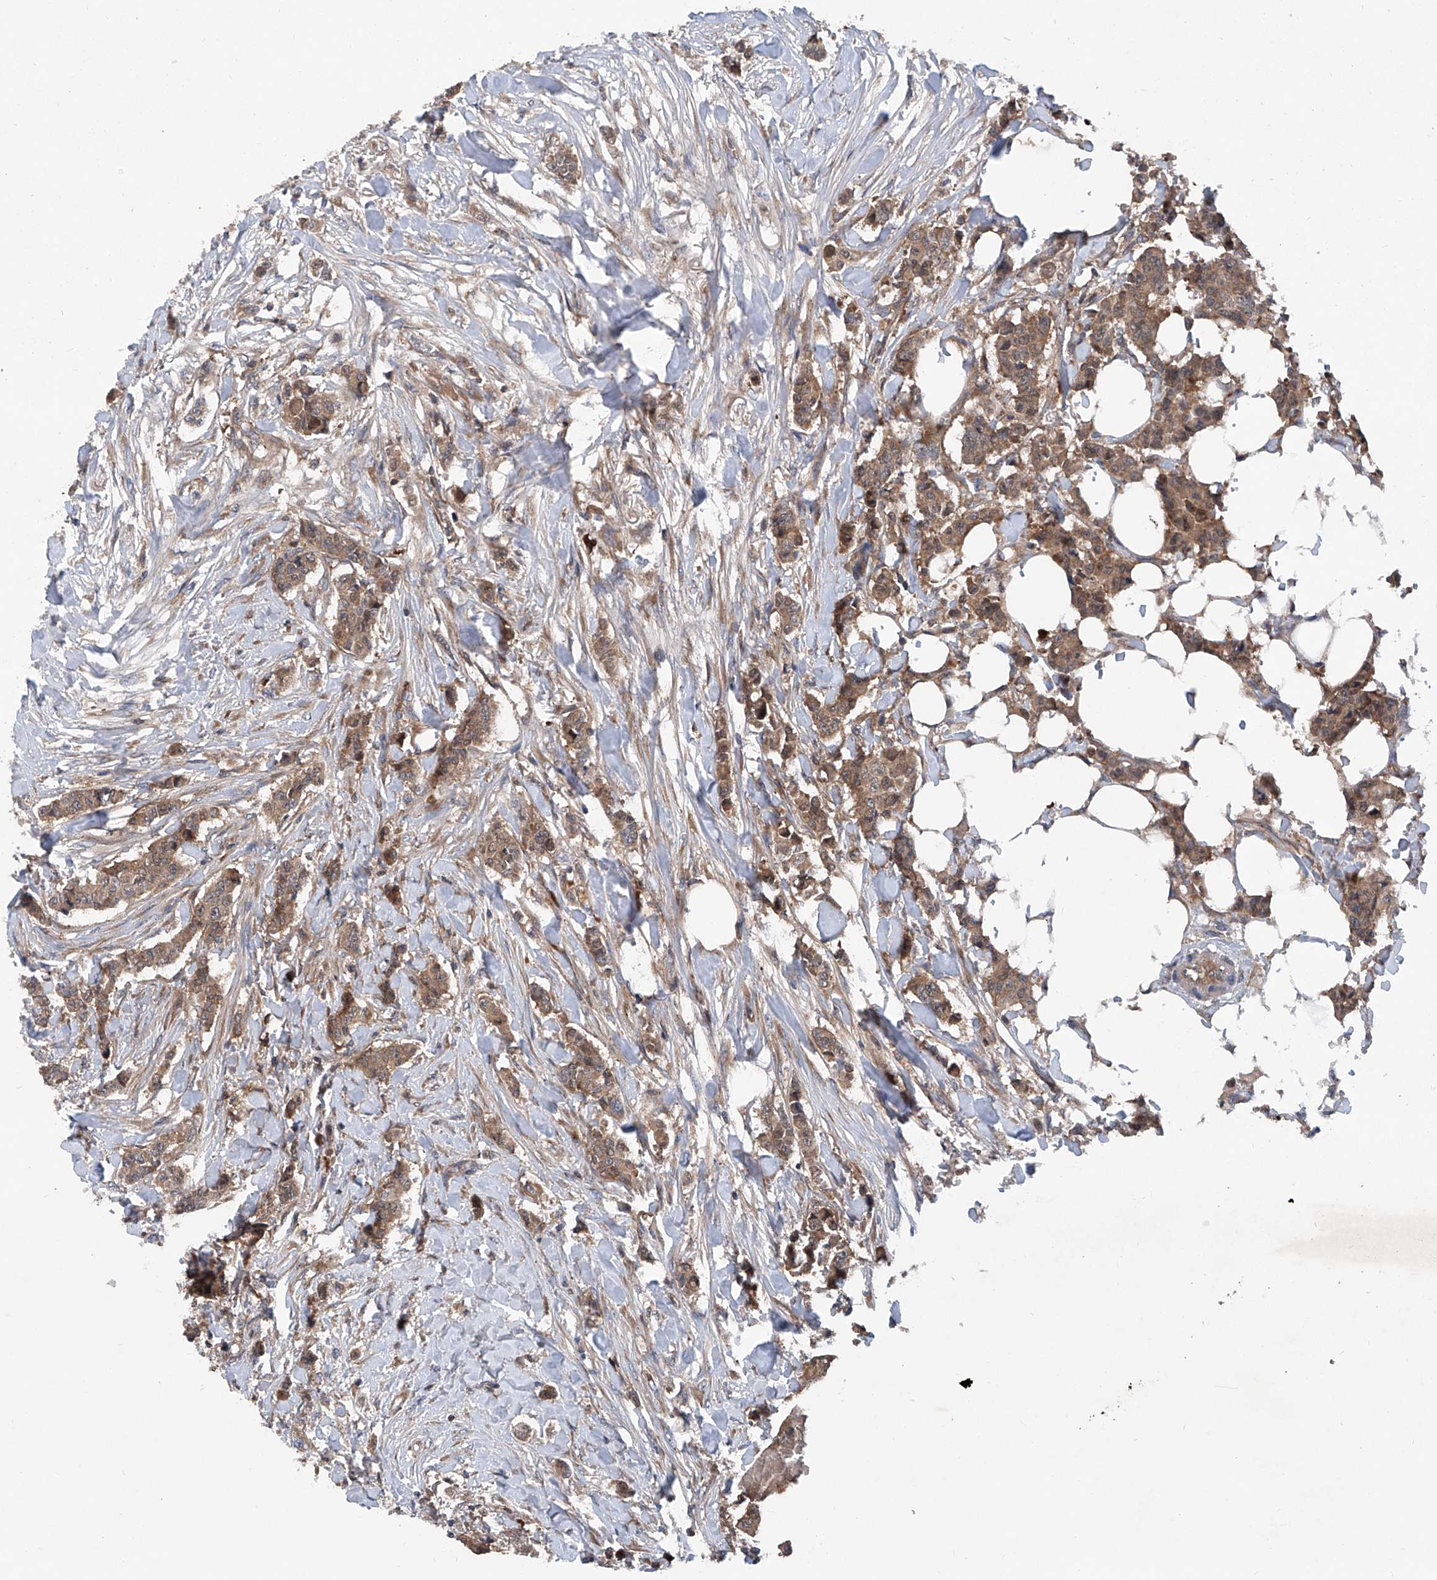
{"staining": {"intensity": "moderate", "quantity": ">75%", "location": "cytoplasmic/membranous"}, "tissue": "breast cancer", "cell_type": "Tumor cells", "image_type": "cancer", "snomed": [{"axis": "morphology", "description": "Duct carcinoma"}, {"axis": "topography", "description": "Breast"}], "caption": "A brown stain shows moderate cytoplasmic/membranous staining of a protein in human breast invasive ductal carcinoma tumor cells.", "gene": "ASCC3", "patient": {"sex": "female", "age": 40}}